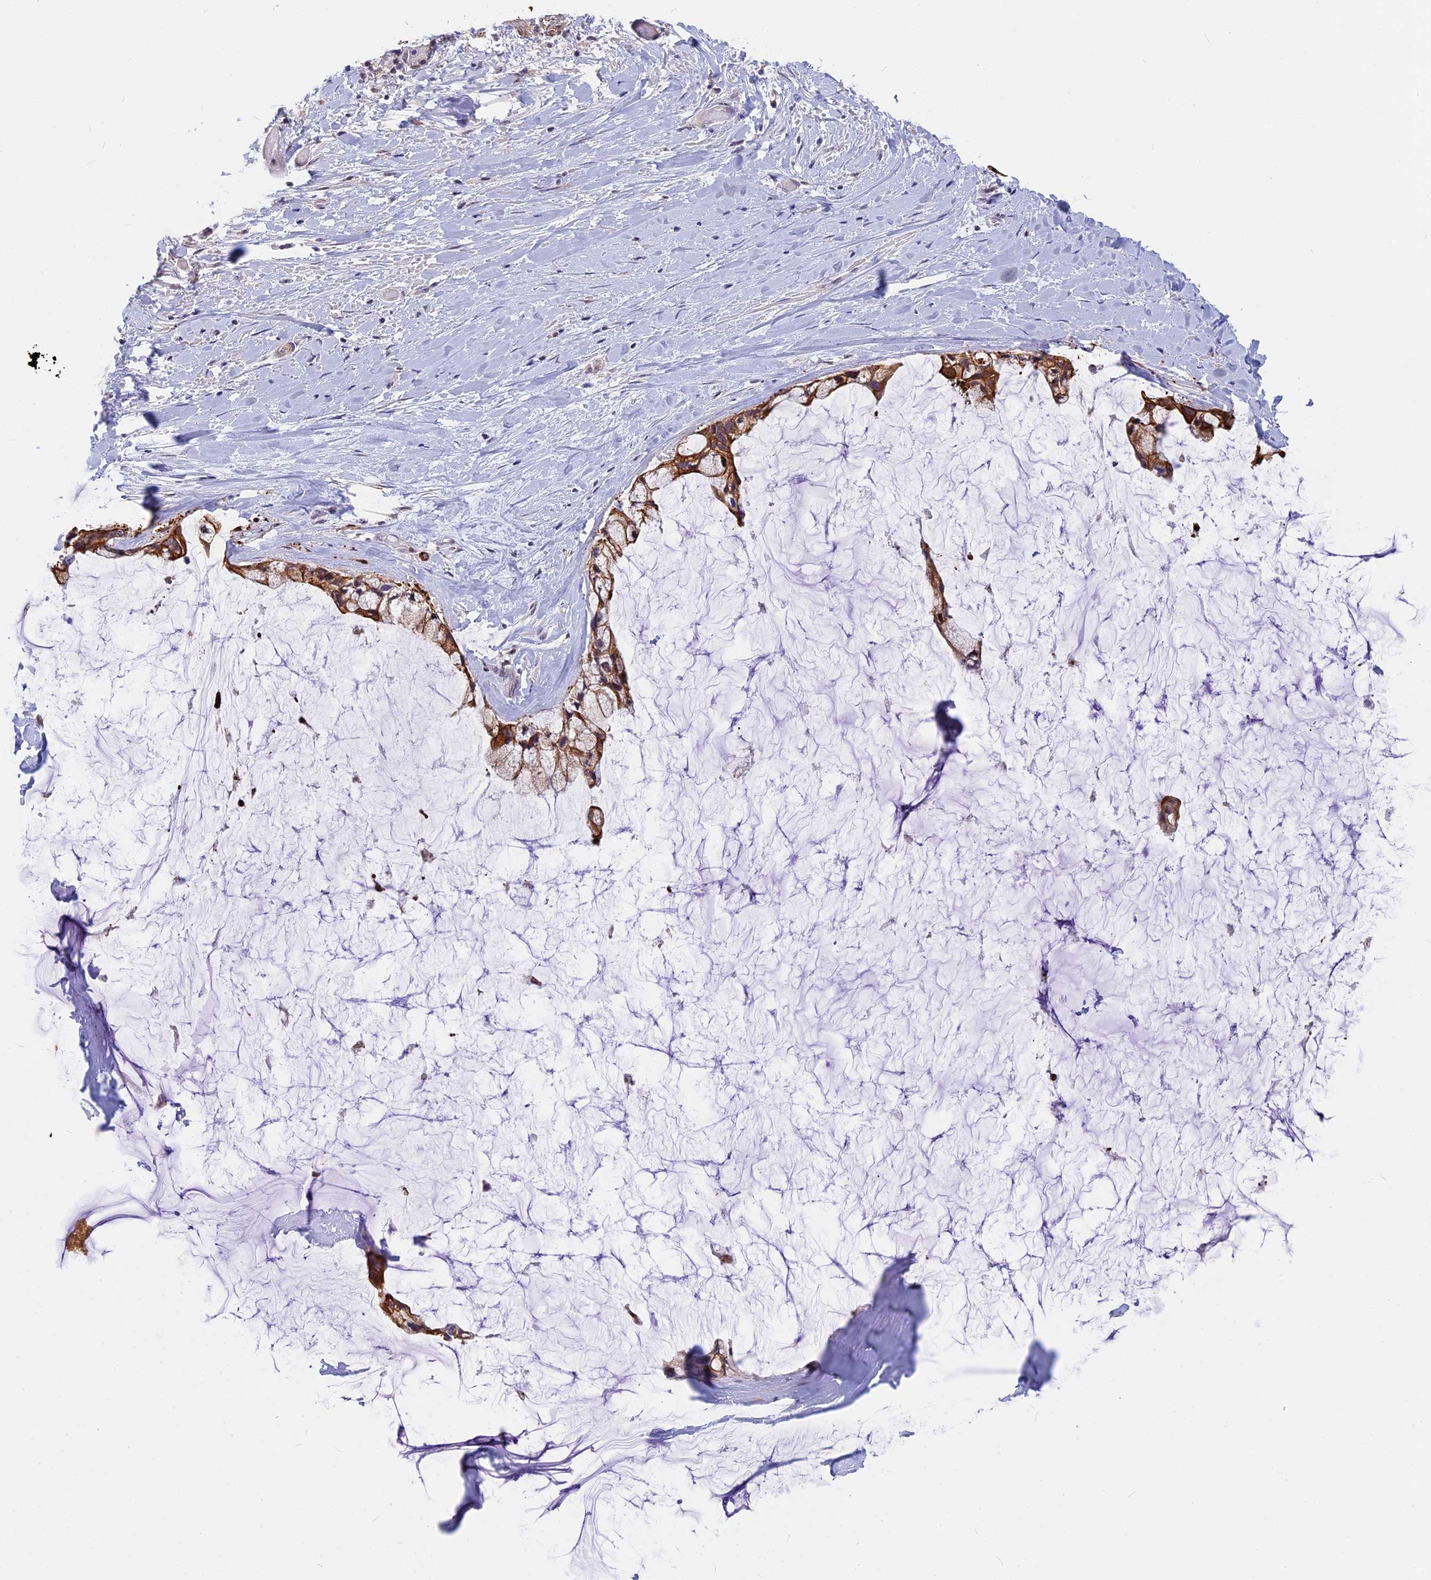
{"staining": {"intensity": "strong", "quantity": ">75%", "location": "cytoplasmic/membranous"}, "tissue": "ovarian cancer", "cell_type": "Tumor cells", "image_type": "cancer", "snomed": [{"axis": "morphology", "description": "Cystadenocarcinoma, mucinous, NOS"}, {"axis": "topography", "description": "Ovary"}], "caption": "Tumor cells exhibit strong cytoplasmic/membranous staining in approximately >75% of cells in mucinous cystadenocarcinoma (ovarian).", "gene": "ANKRD34B", "patient": {"sex": "female", "age": 39}}